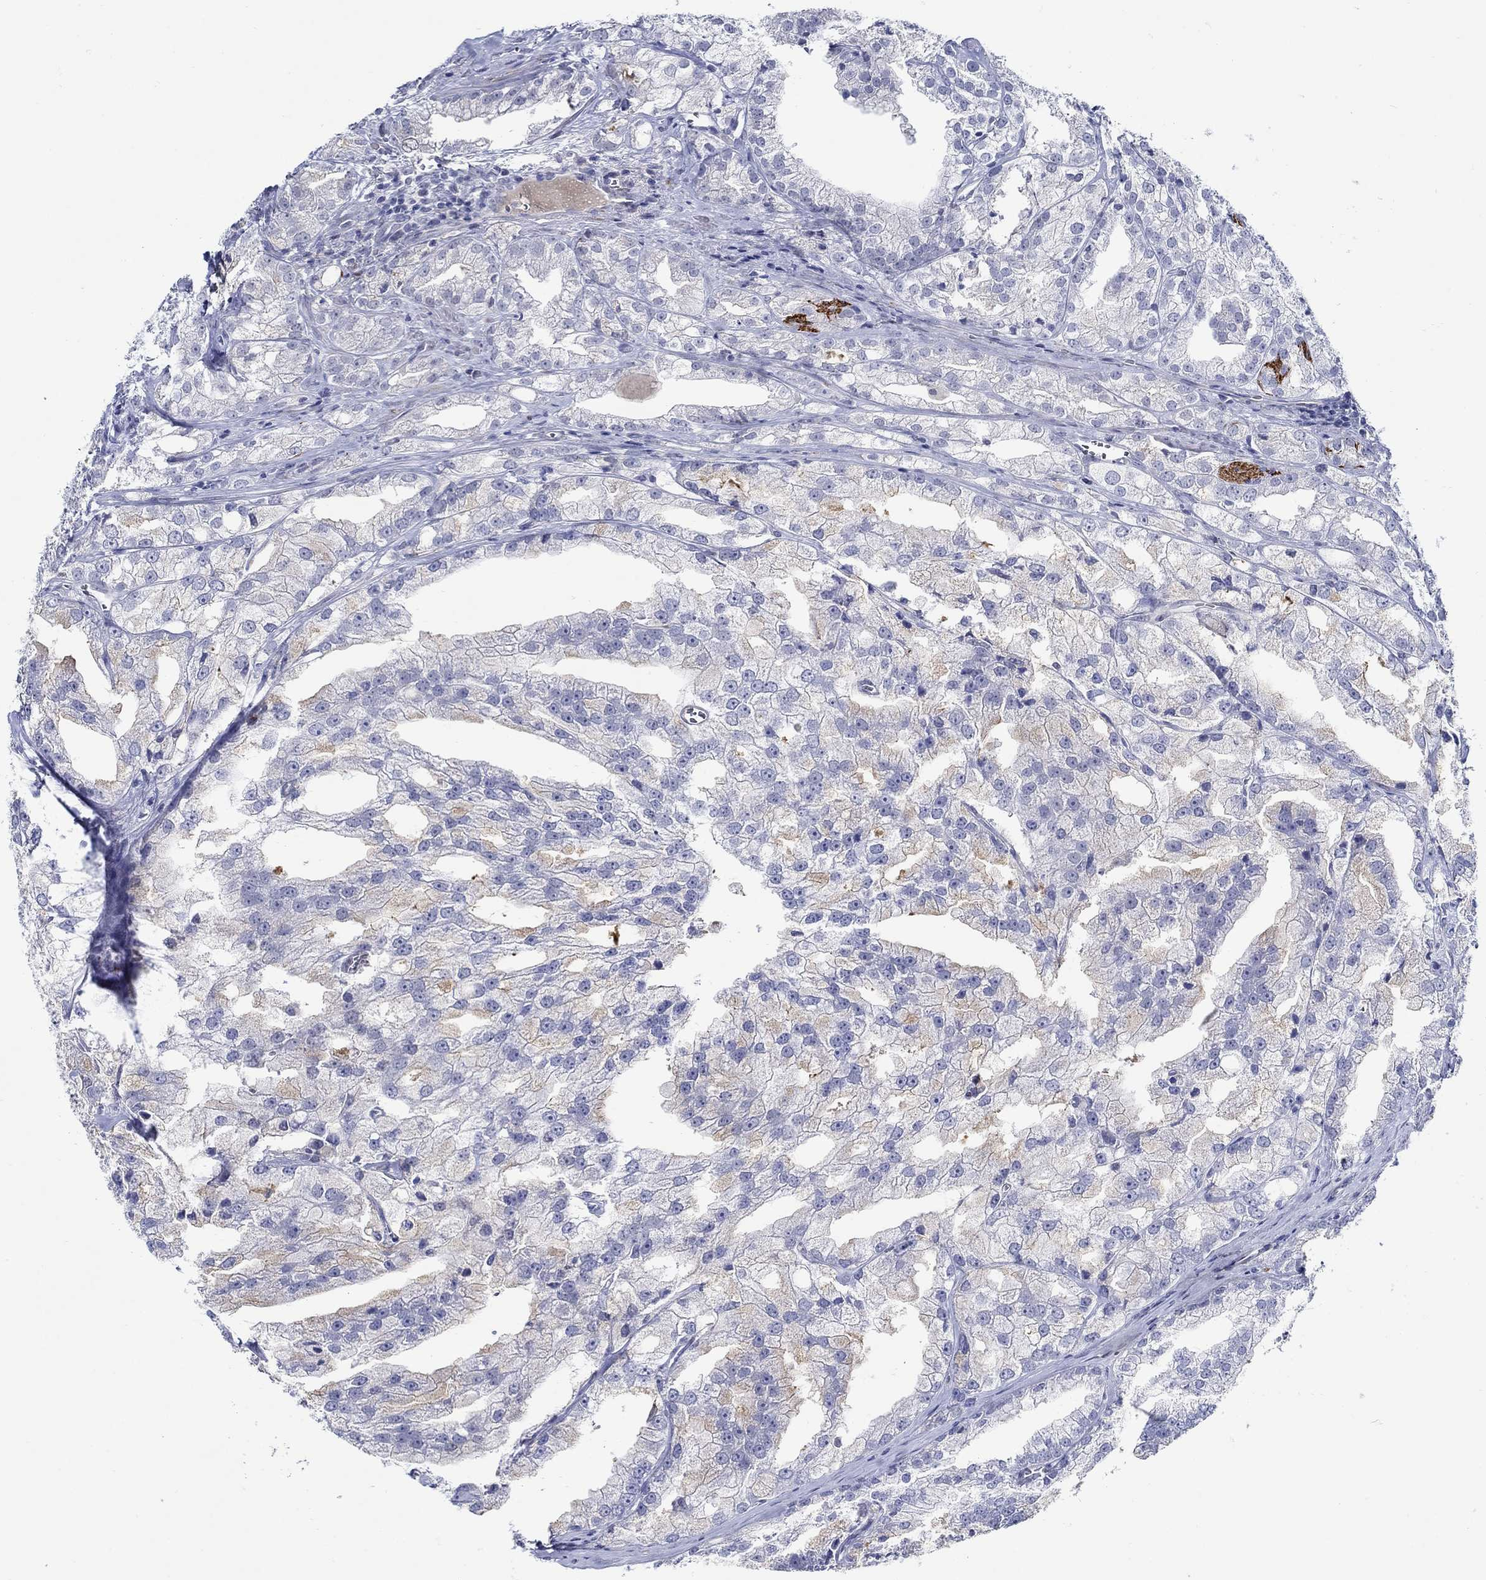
{"staining": {"intensity": "weak", "quantity": "<25%", "location": "cytoplasmic/membranous"}, "tissue": "prostate cancer", "cell_type": "Tumor cells", "image_type": "cancer", "snomed": [{"axis": "morphology", "description": "Adenocarcinoma, NOS"}, {"axis": "topography", "description": "Prostate"}], "caption": "A histopathology image of human prostate cancer (adenocarcinoma) is negative for staining in tumor cells.", "gene": "MC2R", "patient": {"sex": "male", "age": 70}}